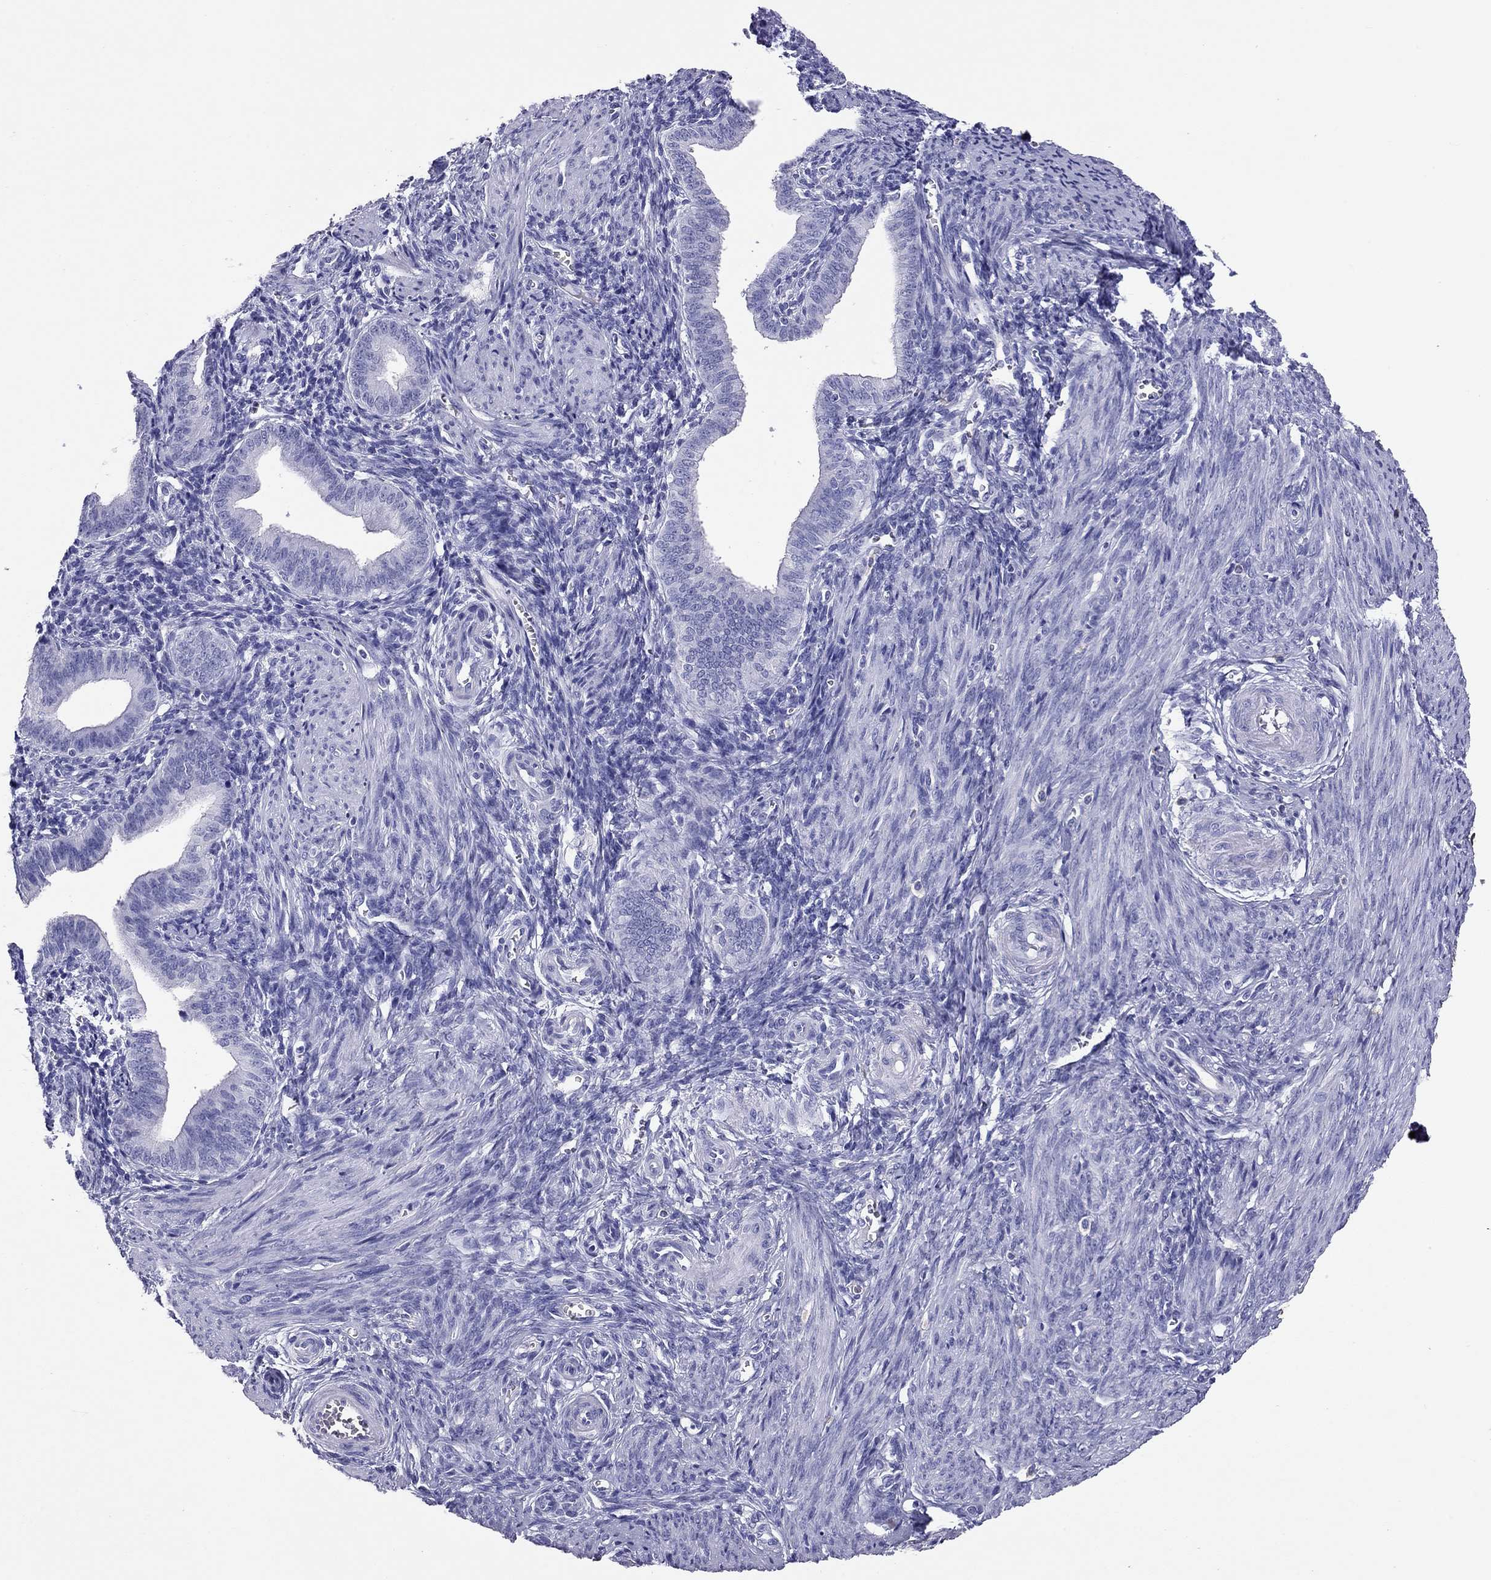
{"staining": {"intensity": "negative", "quantity": "none", "location": "none"}, "tissue": "endometrium", "cell_type": "Cells in endometrial stroma", "image_type": "normal", "snomed": [{"axis": "morphology", "description": "Normal tissue, NOS"}, {"axis": "topography", "description": "Endometrium"}], "caption": "Immunohistochemistry photomicrograph of unremarkable human endometrium stained for a protein (brown), which shows no staining in cells in endometrial stroma. The staining was performed using DAB to visualize the protein expression in brown, while the nuclei were stained in blue with hematoxylin (Magnification: 20x).", "gene": "CALHM1", "patient": {"sex": "female", "age": 42}}